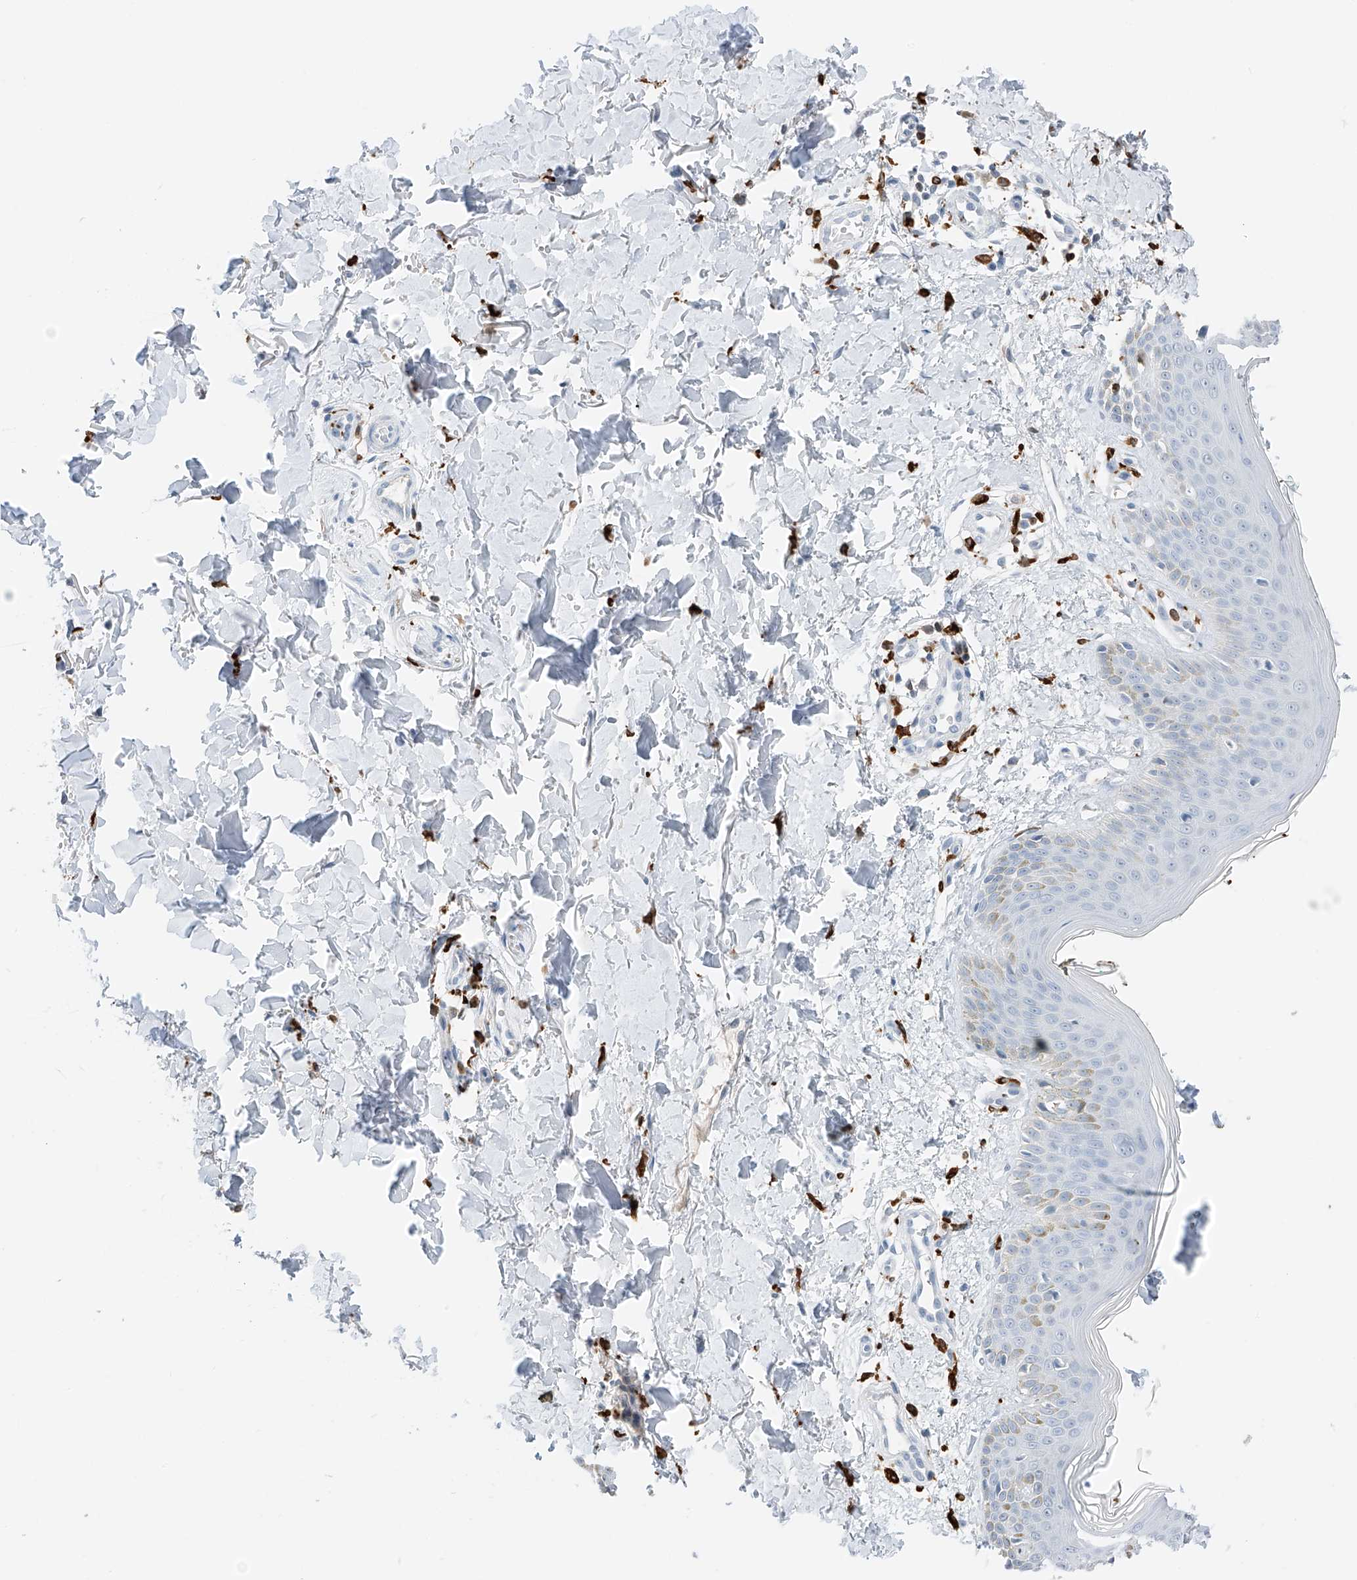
{"staining": {"intensity": "negative", "quantity": "none", "location": "none"}, "tissue": "skin", "cell_type": "Fibroblasts", "image_type": "normal", "snomed": [{"axis": "morphology", "description": "Normal tissue, NOS"}, {"axis": "topography", "description": "Skin"}], "caption": "DAB immunohistochemical staining of normal skin shows no significant staining in fibroblasts. The staining is performed using DAB (3,3'-diaminobenzidine) brown chromogen with nuclei counter-stained in using hematoxylin.", "gene": "TBXAS1", "patient": {"sex": "male", "age": 37}}